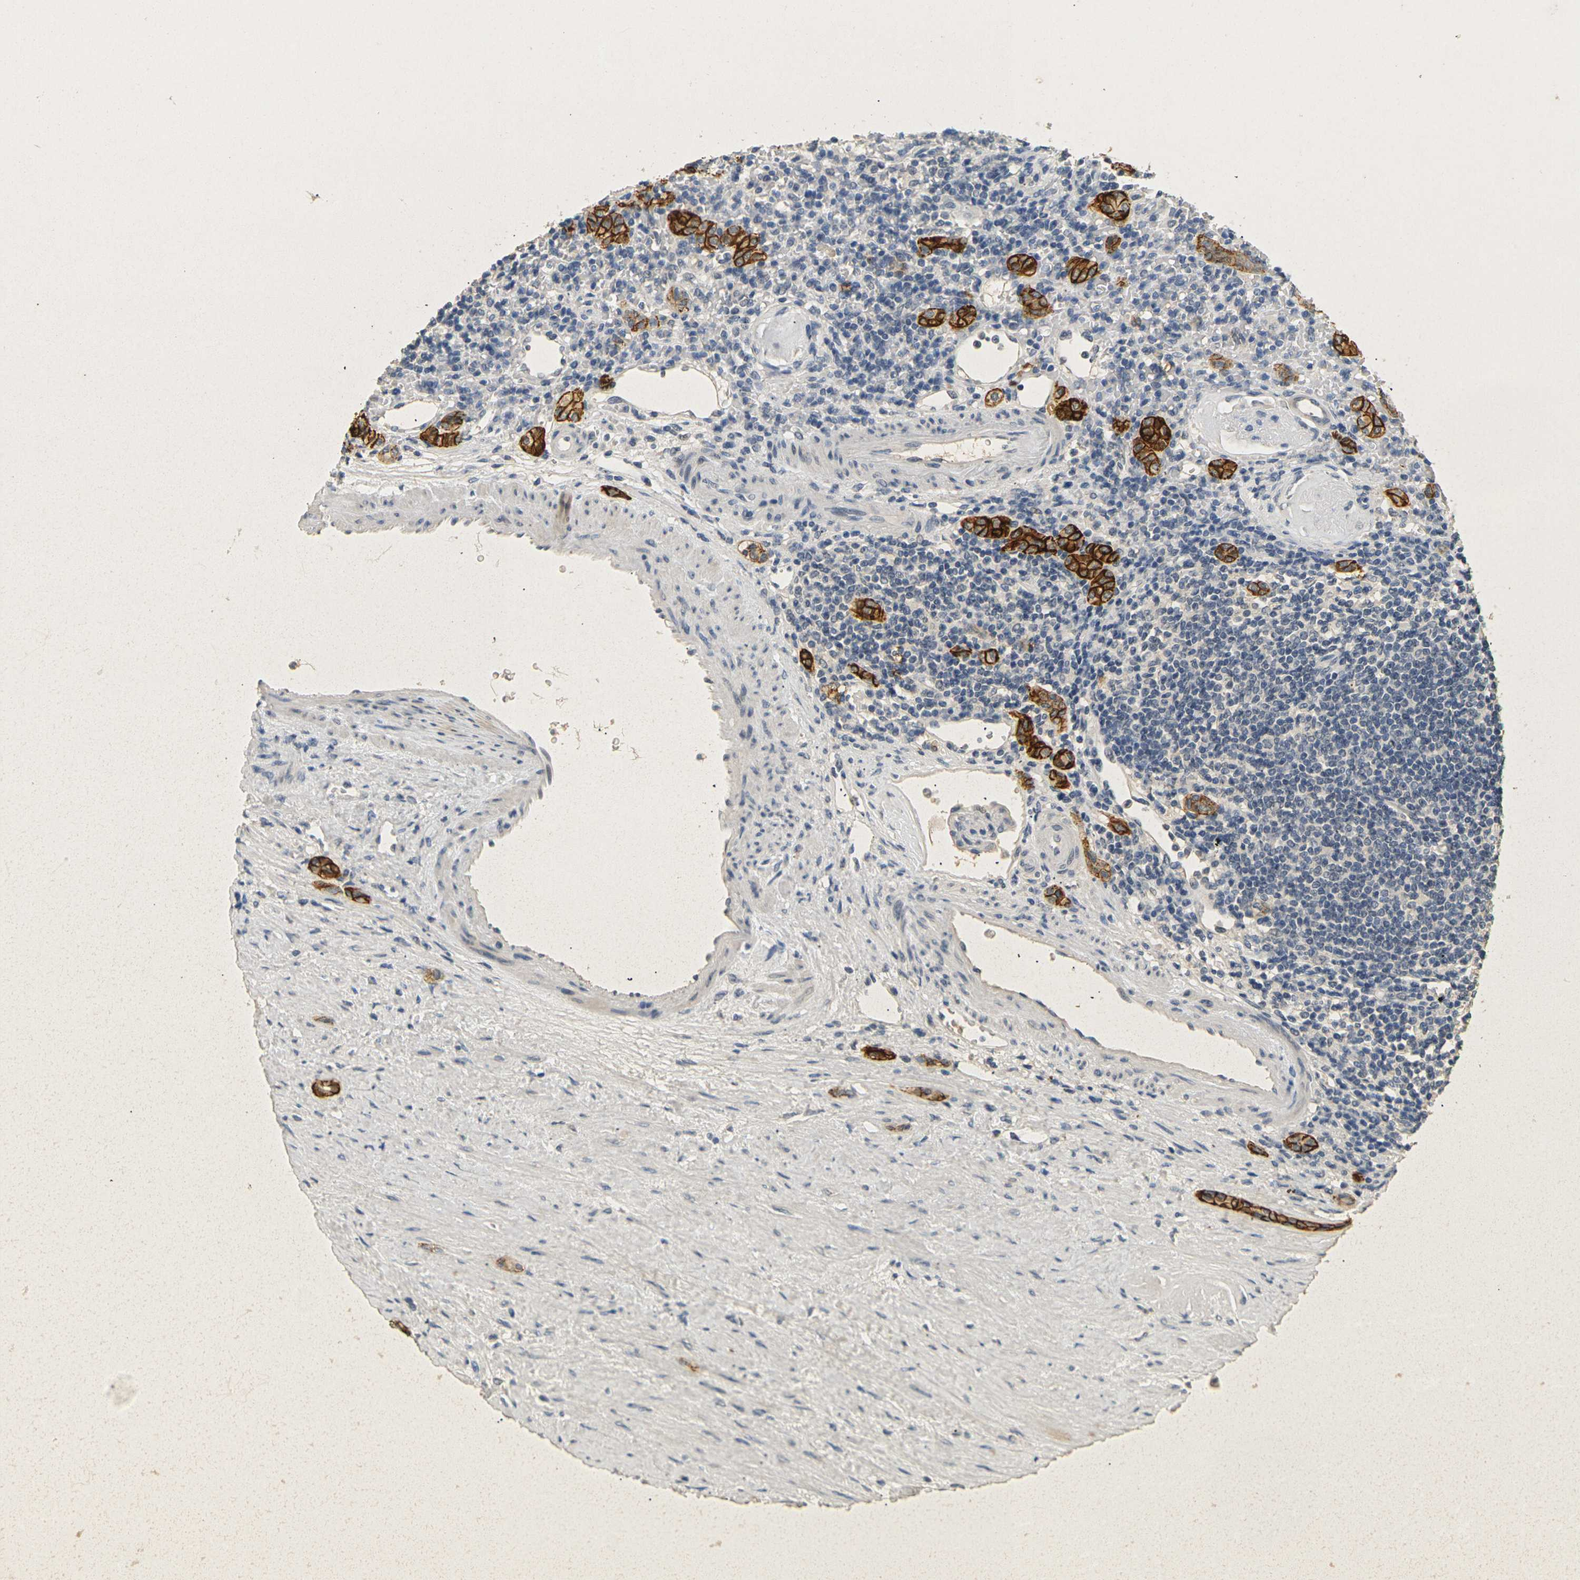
{"staining": {"intensity": "strong", "quantity": ">75%", "location": "cytoplasmic/membranous"}, "tissue": "renal cancer", "cell_type": "Tumor cells", "image_type": "cancer", "snomed": [{"axis": "morphology", "description": "Normal tissue, NOS"}, {"axis": "morphology", "description": "Adenocarcinoma, NOS"}, {"axis": "topography", "description": "Kidney"}], "caption": "Tumor cells exhibit high levels of strong cytoplasmic/membranous positivity in approximately >75% of cells in renal cancer. Ihc stains the protein in brown and the nuclei are stained blue.", "gene": "CLDN7", "patient": {"sex": "female", "age": 55}}